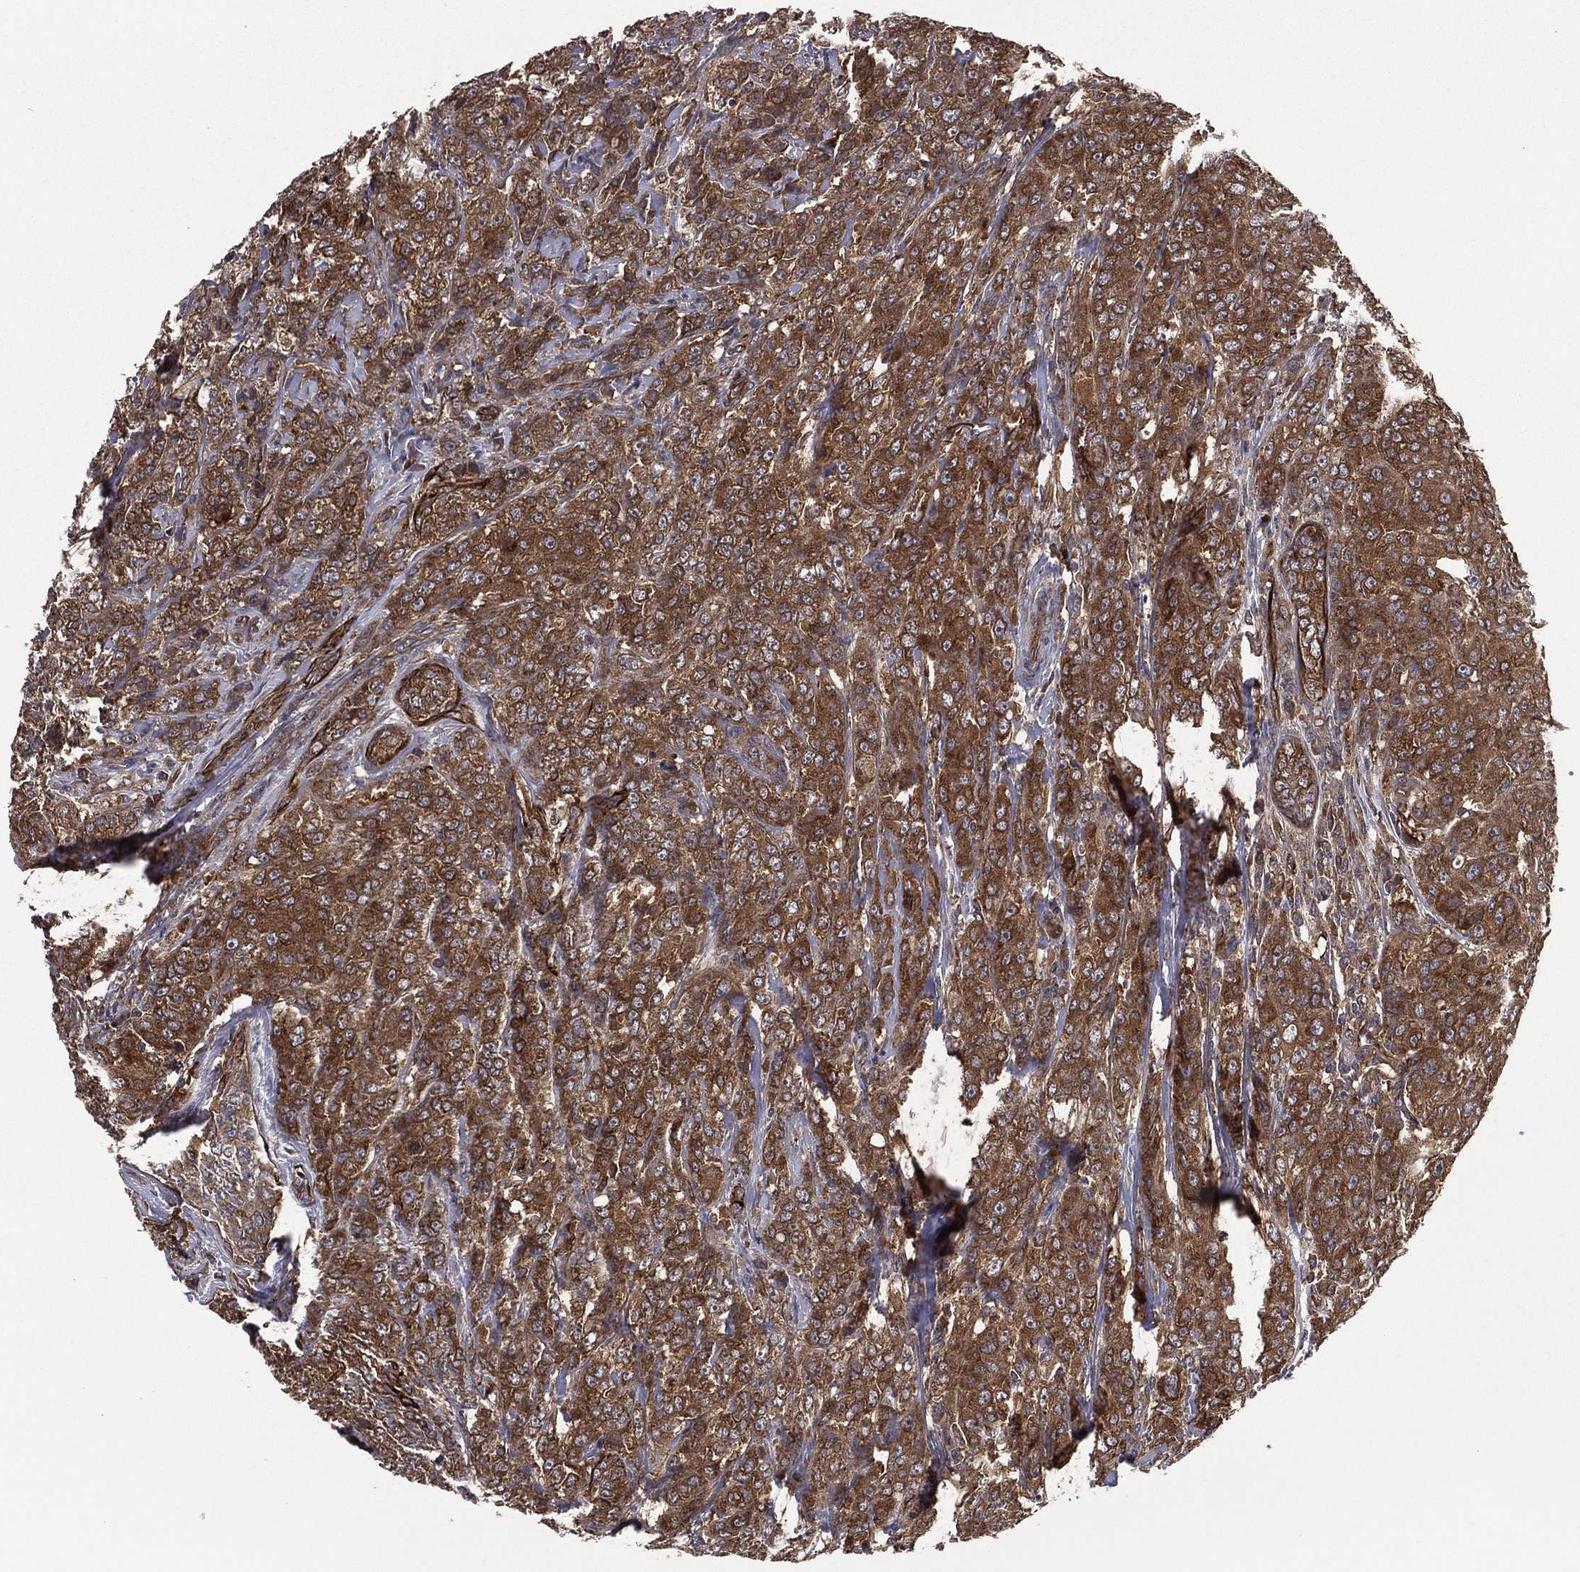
{"staining": {"intensity": "strong", "quantity": ">75%", "location": "cytoplasmic/membranous"}, "tissue": "breast cancer", "cell_type": "Tumor cells", "image_type": "cancer", "snomed": [{"axis": "morphology", "description": "Duct carcinoma"}, {"axis": "topography", "description": "Breast"}], "caption": "Protein positivity by immunohistochemistry reveals strong cytoplasmic/membranous positivity in approximately >75% of tumor cells in breast intraductal carcinoma.", "gene": "CERT1", "patient": {"sex": "female", "age": 43}}